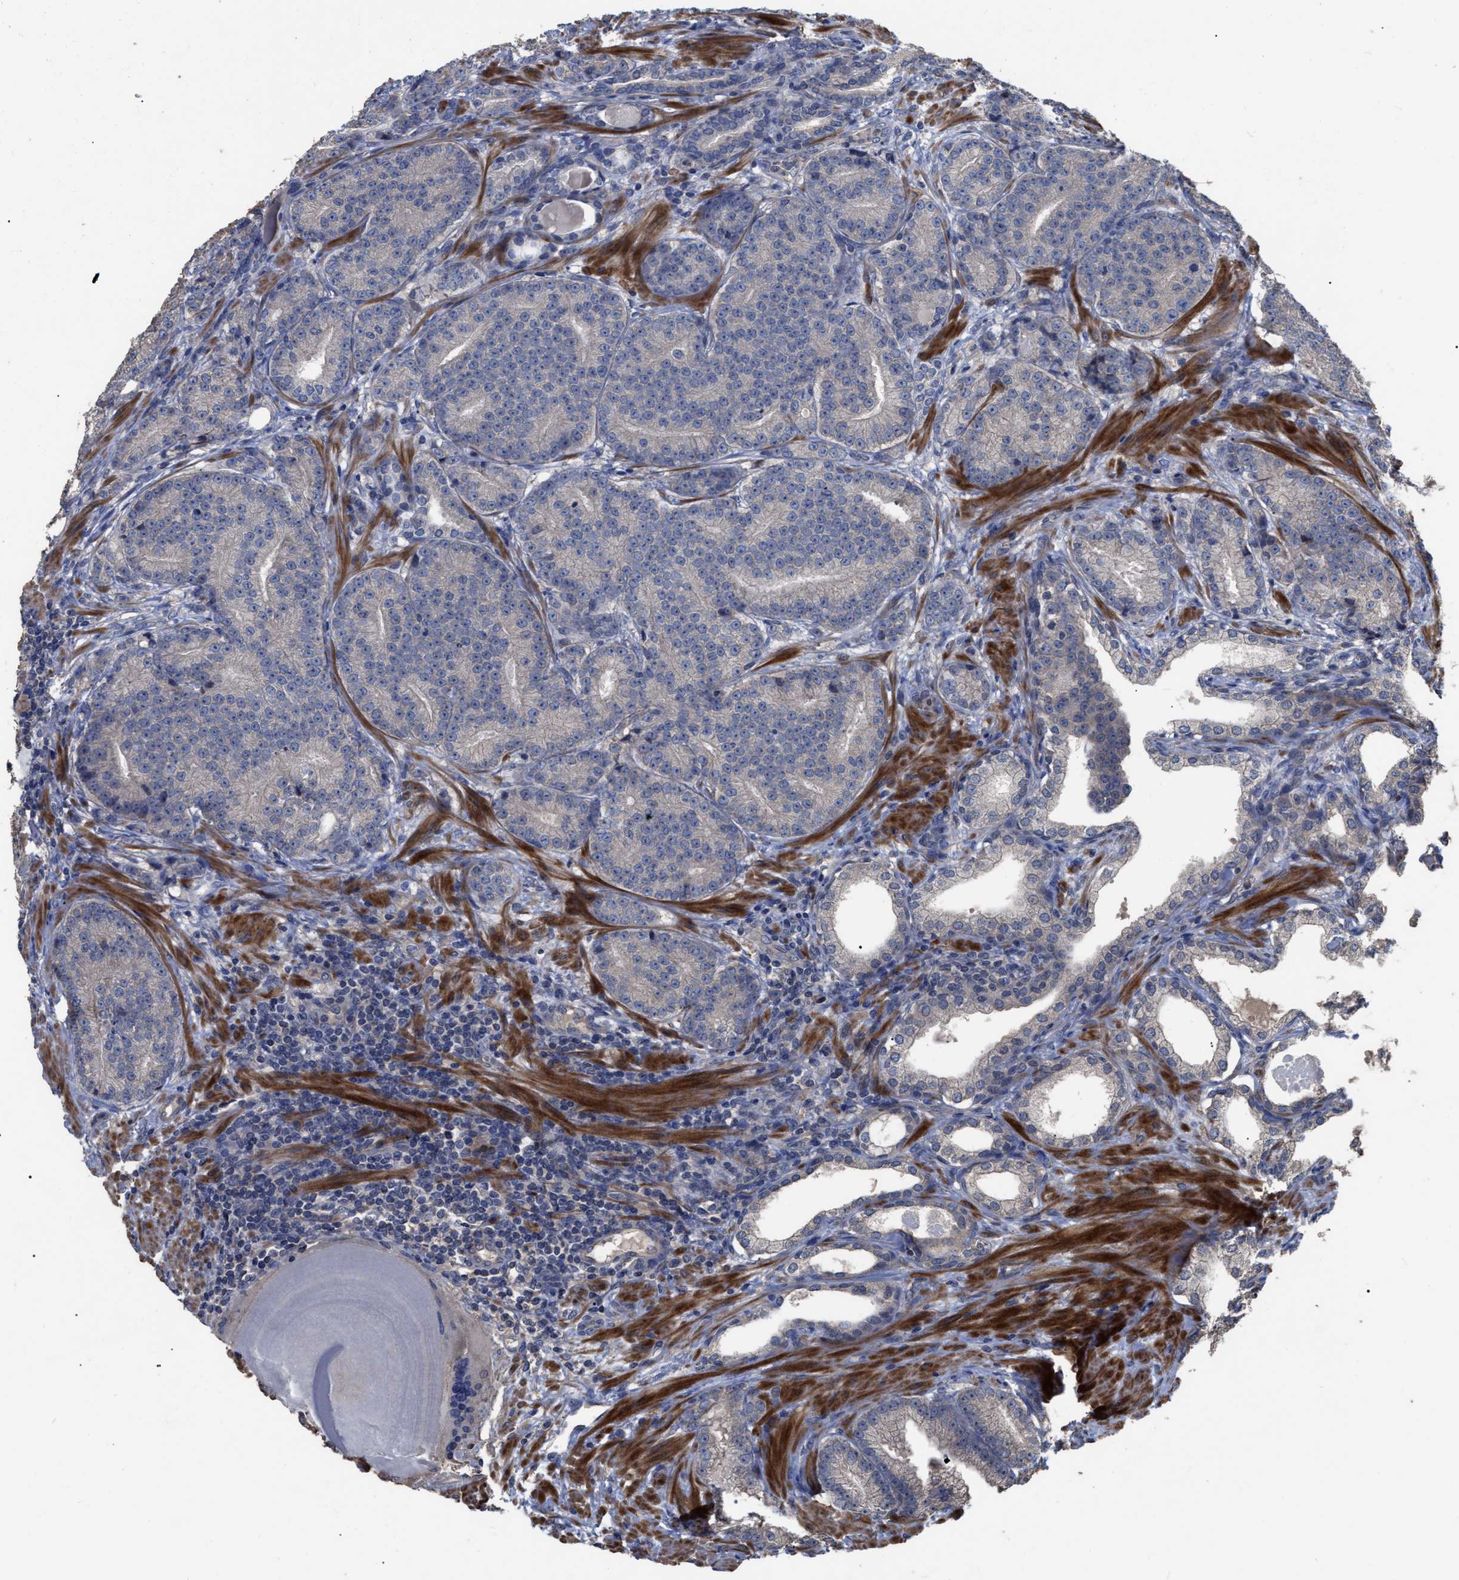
{"staining": {"intensity": "weak", "quantity": "<25%", "location": "cytoplasmic/membranous"}, "tissue": "prostate cancer", "cell_type": "Tumor cells", "image_type": "cancer", "snomed": [{"axis": "morphology", "description": "Adenocarcinoma, High grade"}, {"axis": "topography", "description": "Prostate"}], "caption": "IHC of human prostate cancer (high-grade adenocarcinoma) shows no staining in tumor cells.", "gene": "BTN2A1", "patient": {"sex": "male", "age": 61}}